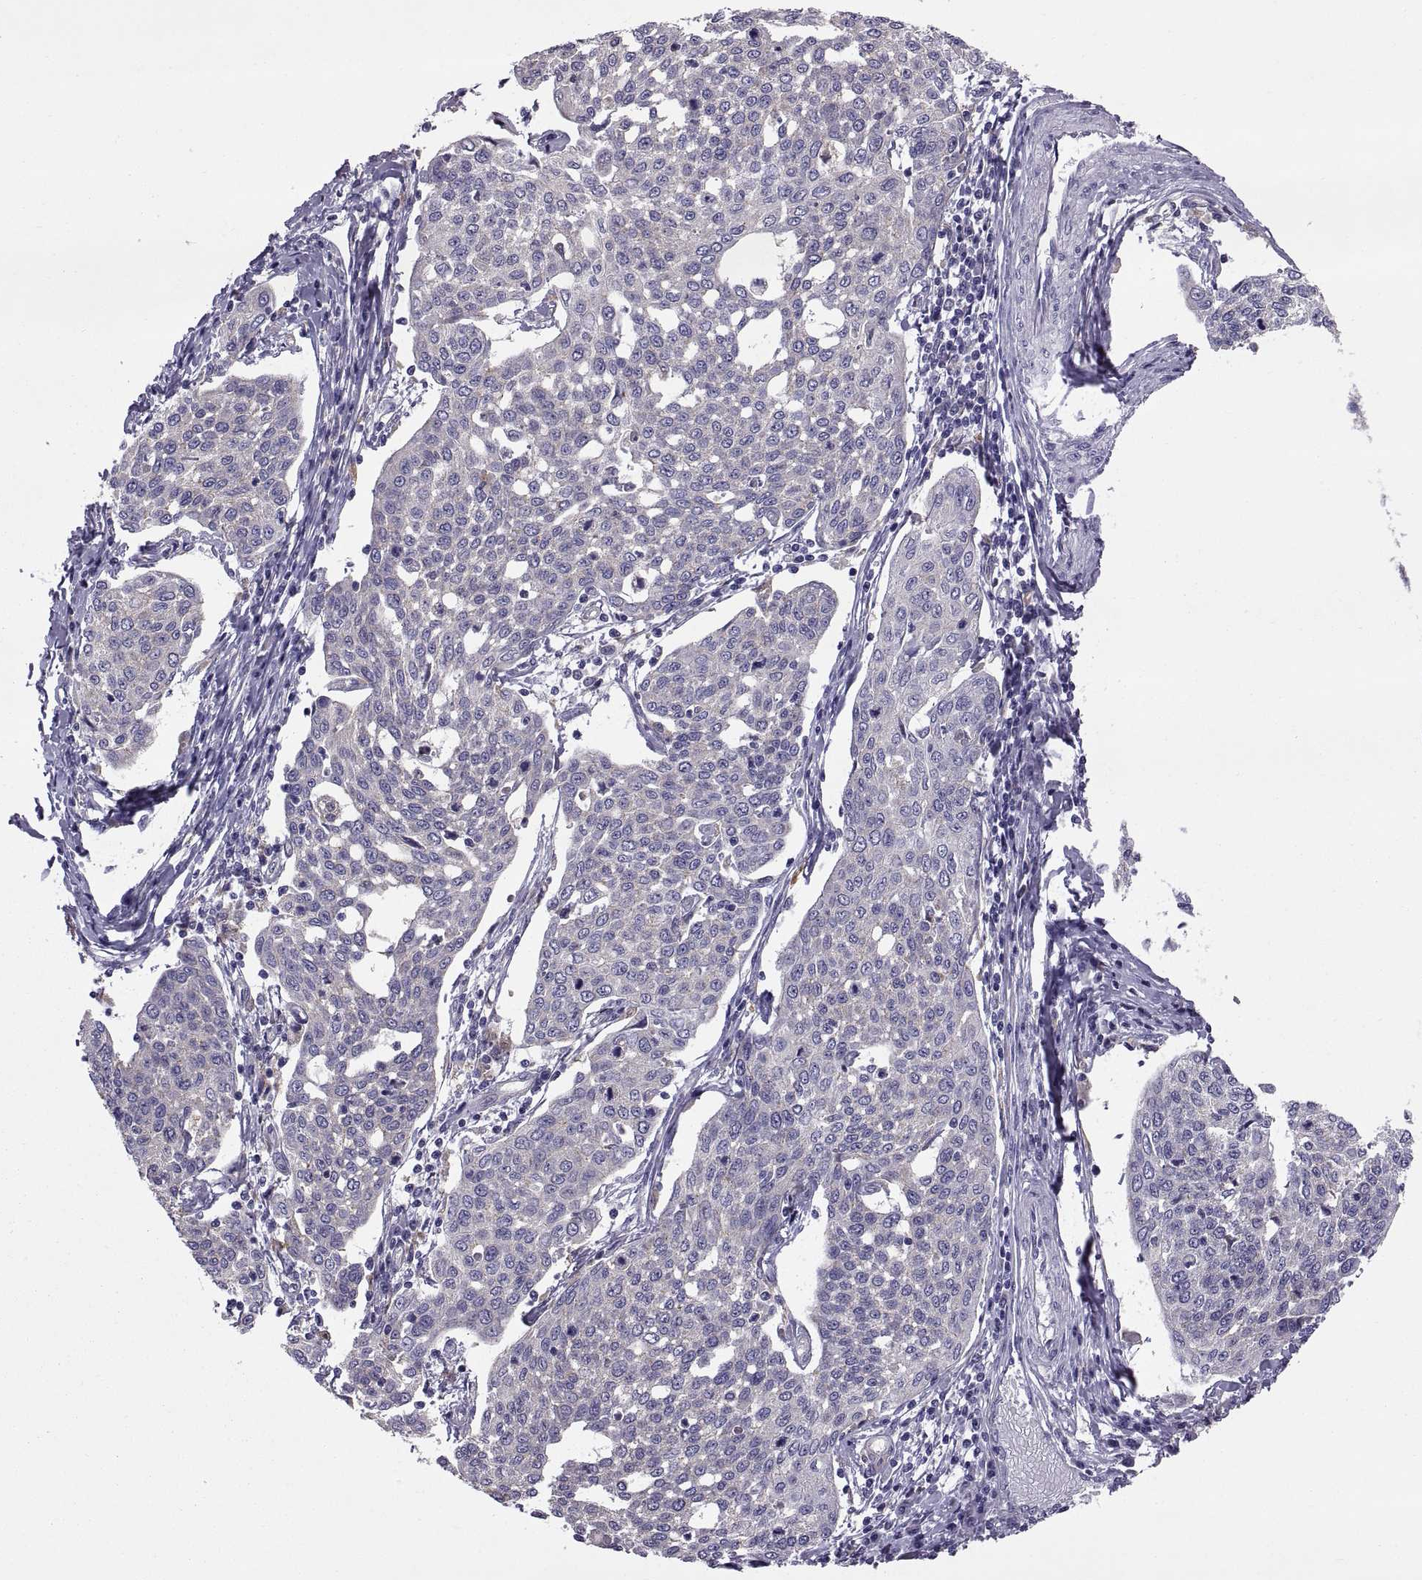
{"staining": {"intensity": "negative", "quantity": "none", "location": "none"}, "tissue": "cervical cancer", "cell_type": "Tumor cells", "image_type": "cancer", "snomed": [{"axis": "morphology", "description": "Squamous cell carcinoma, NOS"}, {"axis": "topography", "description": "Cervix"}], "caption": "Immunohistochemistry (IHC) of cervical cancer (squamous cell carcinoma) displays no expression in tumor cells. (DAB (3,3'-diaminobenzidine) immunohistochemistry (IHC), high magnification).", "gene": "ARSL", "patient": {"sex": "female", "age": 34}}